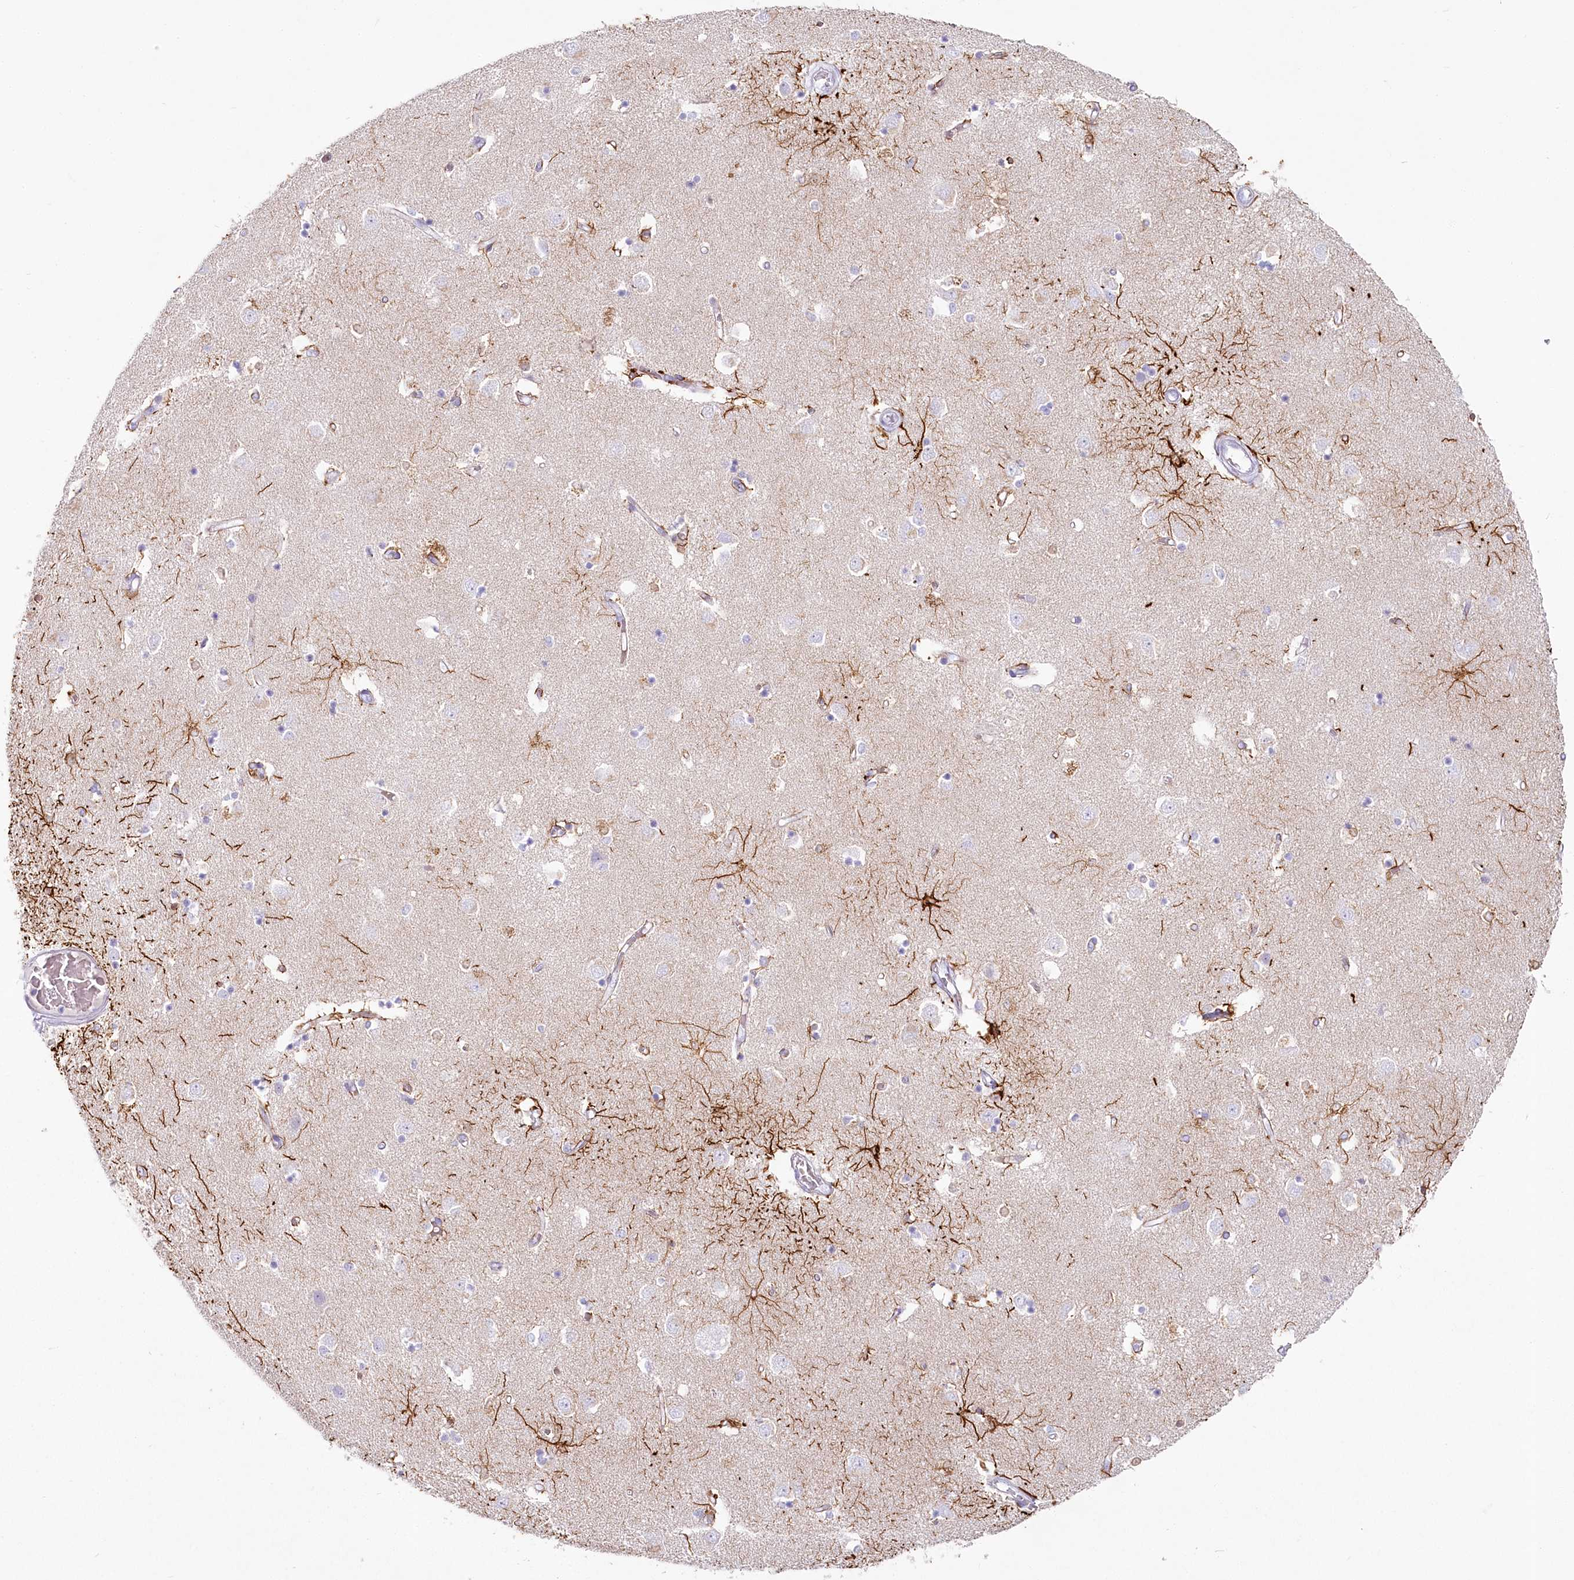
{"staining": {"intensity": "strong", "quantity": "<25%", "location": "cytoplasmic/membranous"}, "tissue": "caudate", "cell_type": "Glial cells", "image_type": "normal", "snomed": [{"axis": "morphology", "description": "Normal tissue, NOS"}, {"axis": "topography", "description": "Lateral ventricle wall"}], "caption": "High-power microscopy captured an IHC image of benign caudate, revealing strong cytoplasmic/membranous expression in approximately <25% of glial cells. Nuclei are stained in blue.", "gene": "IFIT5", "patient": {"sex": "male", "age": 45}}